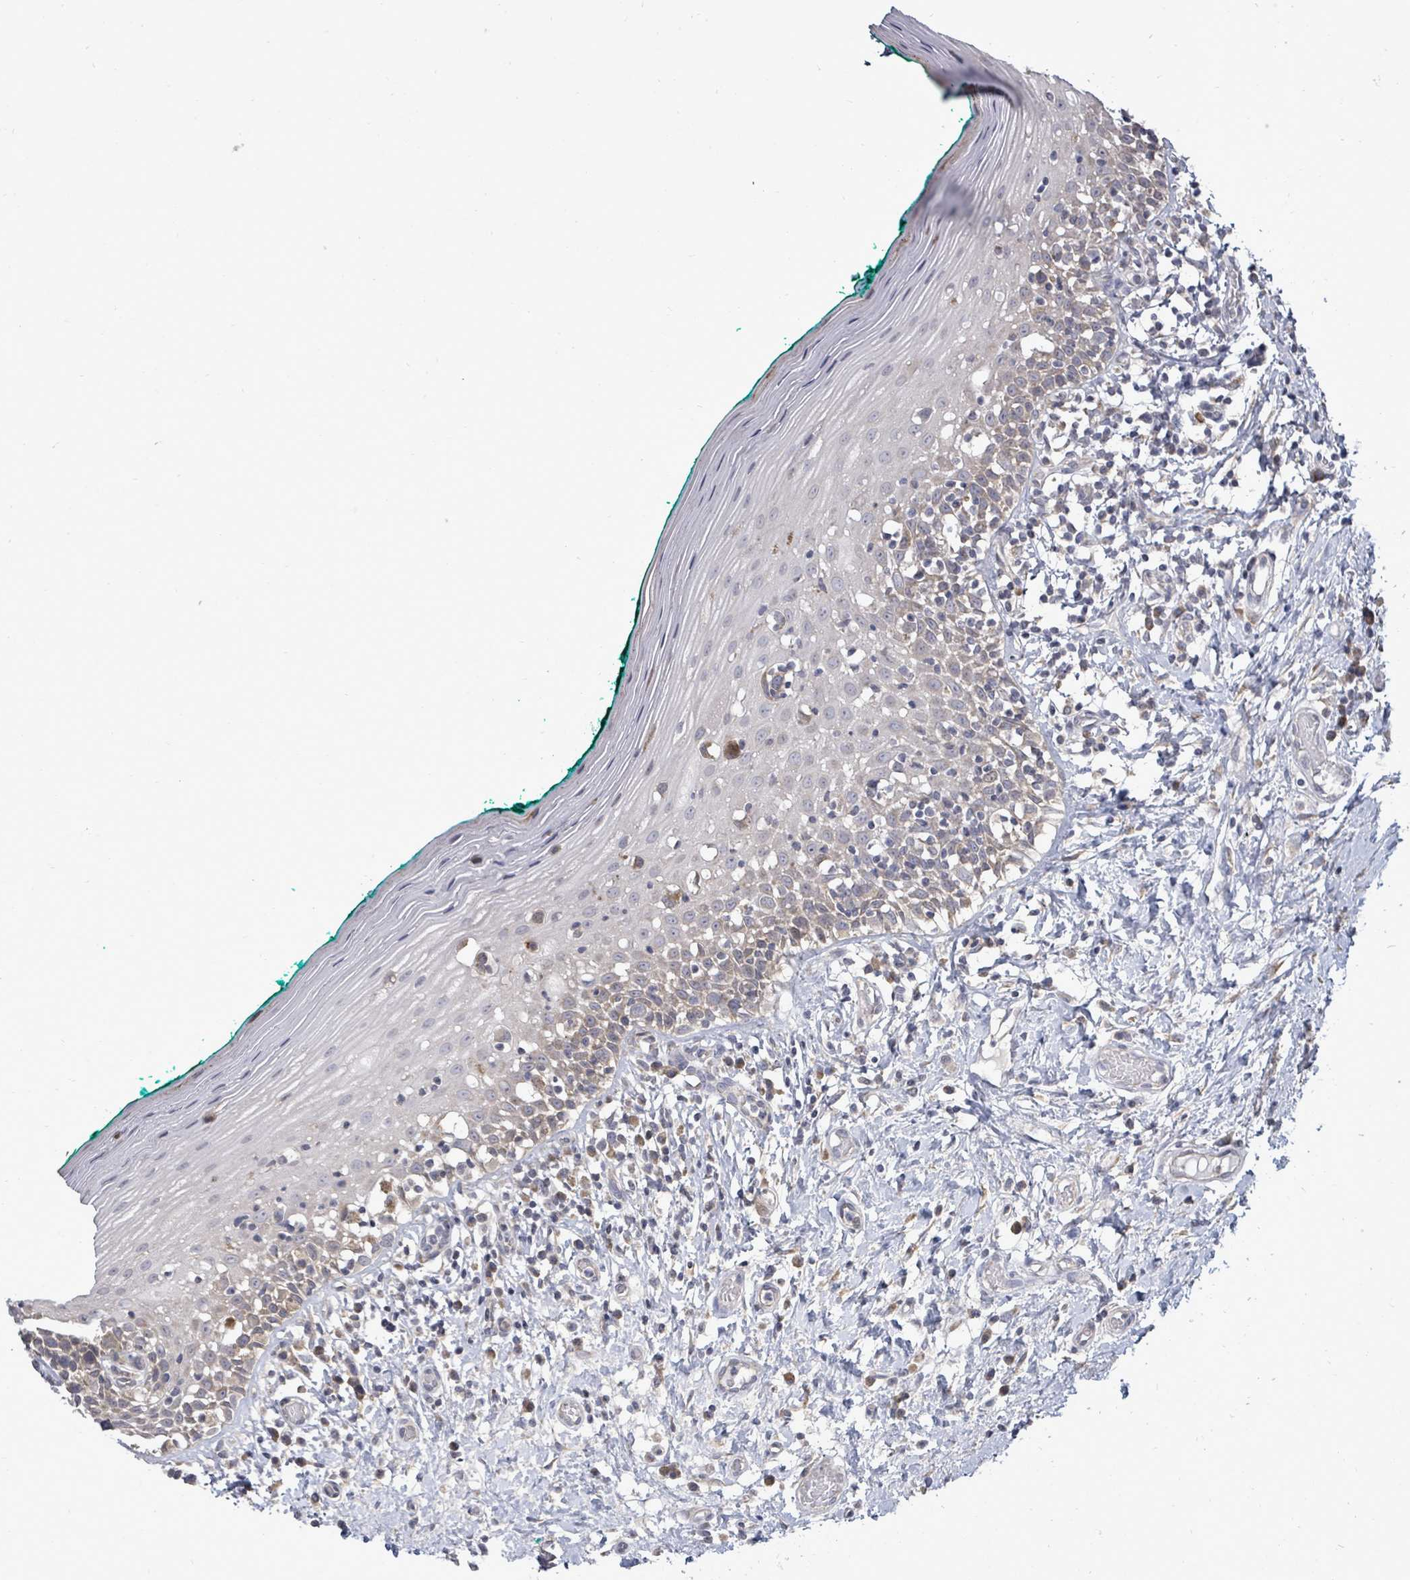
{"staining": {"intensity": "weak", "quantity": "25%-75%", "location": "cytoplasmic/membranous"}, "tissue": "oral mucosa", "cell_type": "Squamous epithelial cells", "image_type": "normal", "snomed": [{"axis": "morphology", "description": "Normal tissue, NOS"}, {"axis": "topography", "description": "Oral tissue"}], "caption": "A low amount of weak cytoplasmic/membranous staining is present in about 25%-75% of squamous epithelial cells in normal oral mucosa. Nuclei are stained in blue.", "gene": "POMGNT2", "patient": {"sex": "female", "age": 83}}